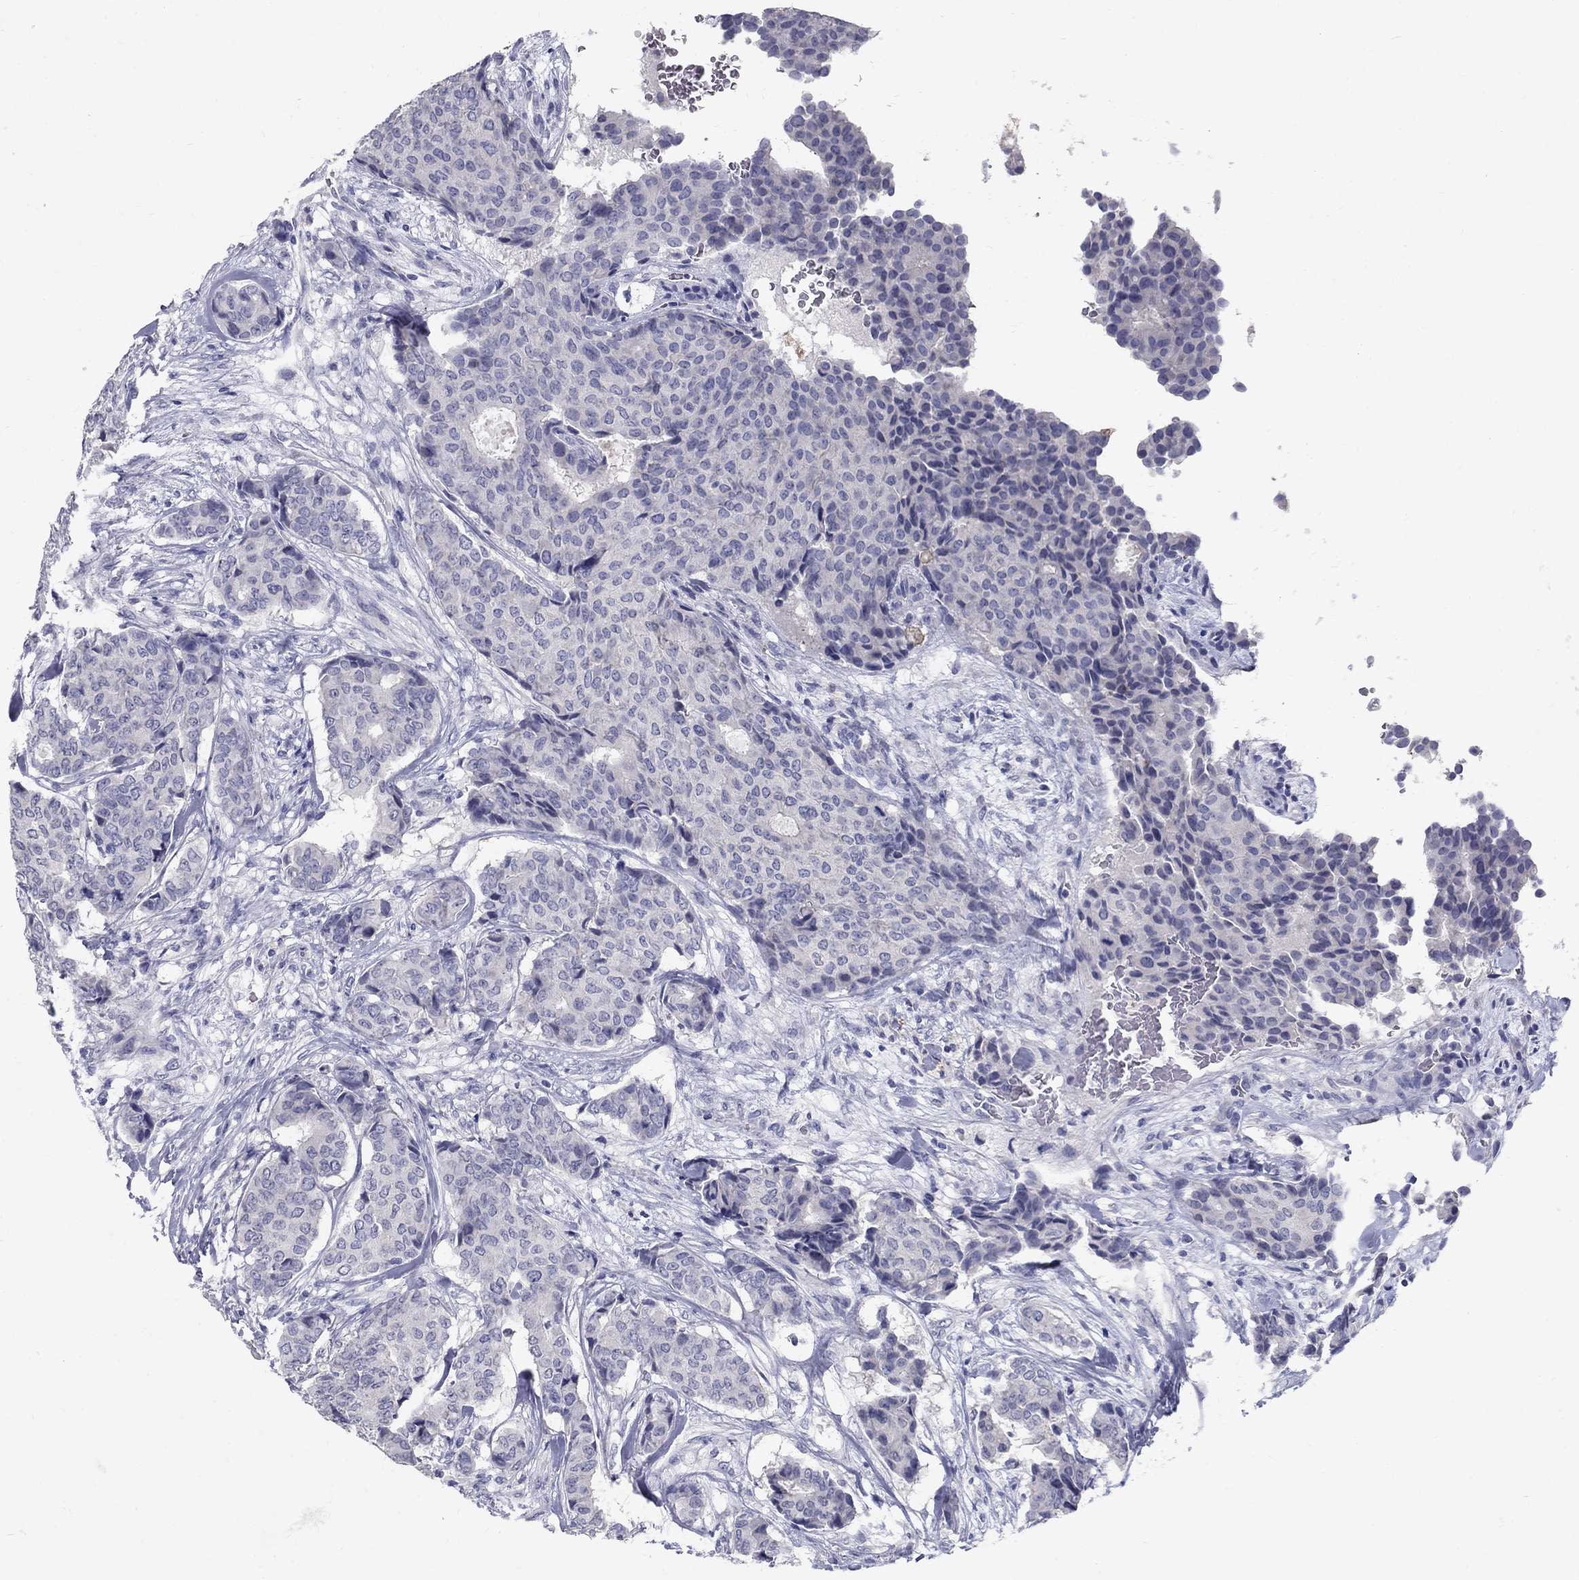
{"staining": {"intensity": "negative", "quantity": "none", "location": "none"}, "tissue": "breast cancer", "cell_type": "Tumor cells", "image_type": "cancer", "snomed": [{"axis": "morphology", "description": "Duct carcinoma"}, {"axis": "topography", "description": "Breast"}], "caption": "An immunohistochemistry (IHC) photomicrograph of intraductal carcinoma (breast) is shown. There is no staining in tumor cells of intraductal carcinoma (breast).", "gene": "TP53TG5", "patient": {"sex": "female", "age": 75}}